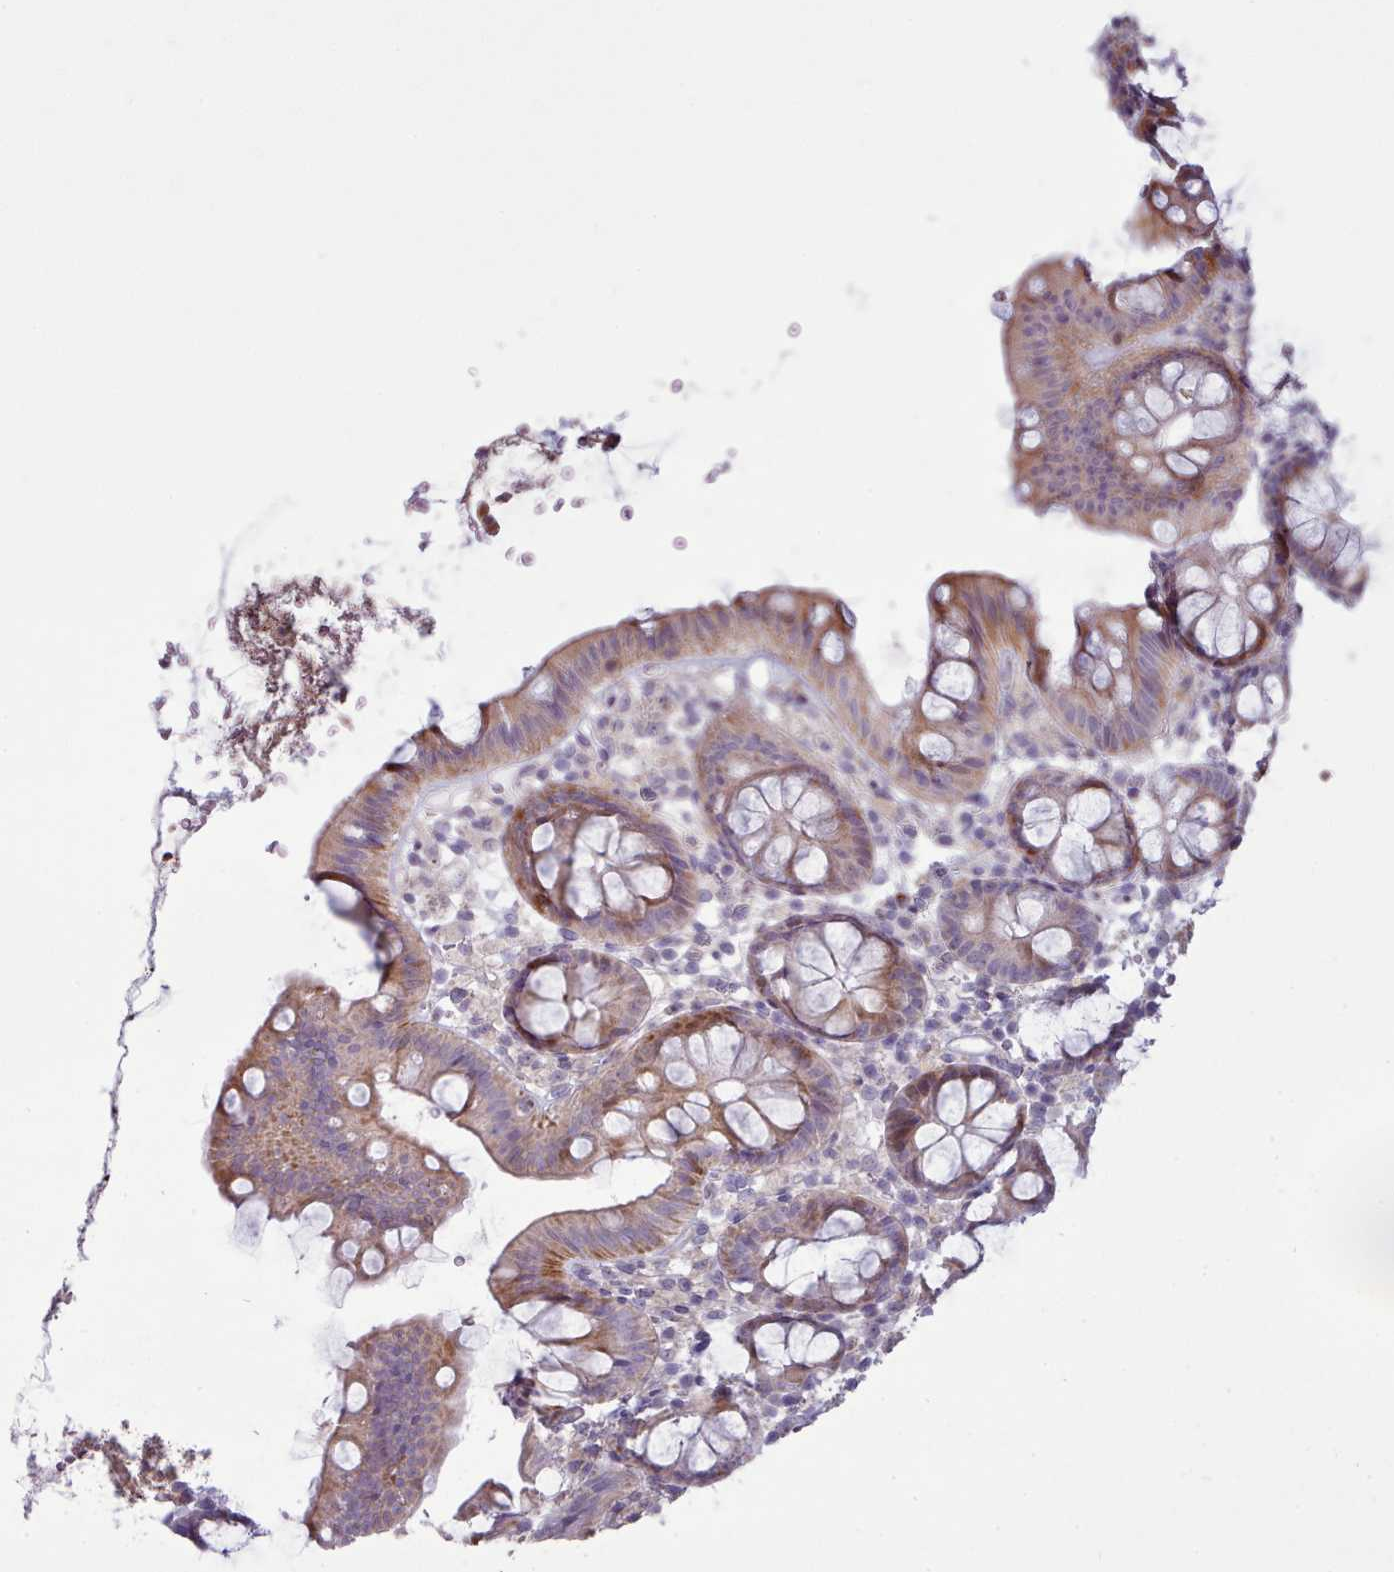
{"staining": {"intensity": "weak", "quantity": "25%-75%", "location": "cytoplasmic/membranous"}, "tissue": "colon", "cell_type": "Endothelial cells", "image_type": "normal", "snomed": [{"axis": "morphology", "description": "Normal tissue, NOS"}, {"axis": "topography", "description": "Colon"}], "caption": "Colon was stained to show a protein in brown. There is low levels of weak cytoplasmic/membranous staining in approximately 25%-75% of endothelial cells. (DAB (3,3'-diaminobenzidine) = brown stain, brightfield microscopy at high magnification).", "gene": "PPP3R1", "patient": {"sex": "male", "age": 75}}